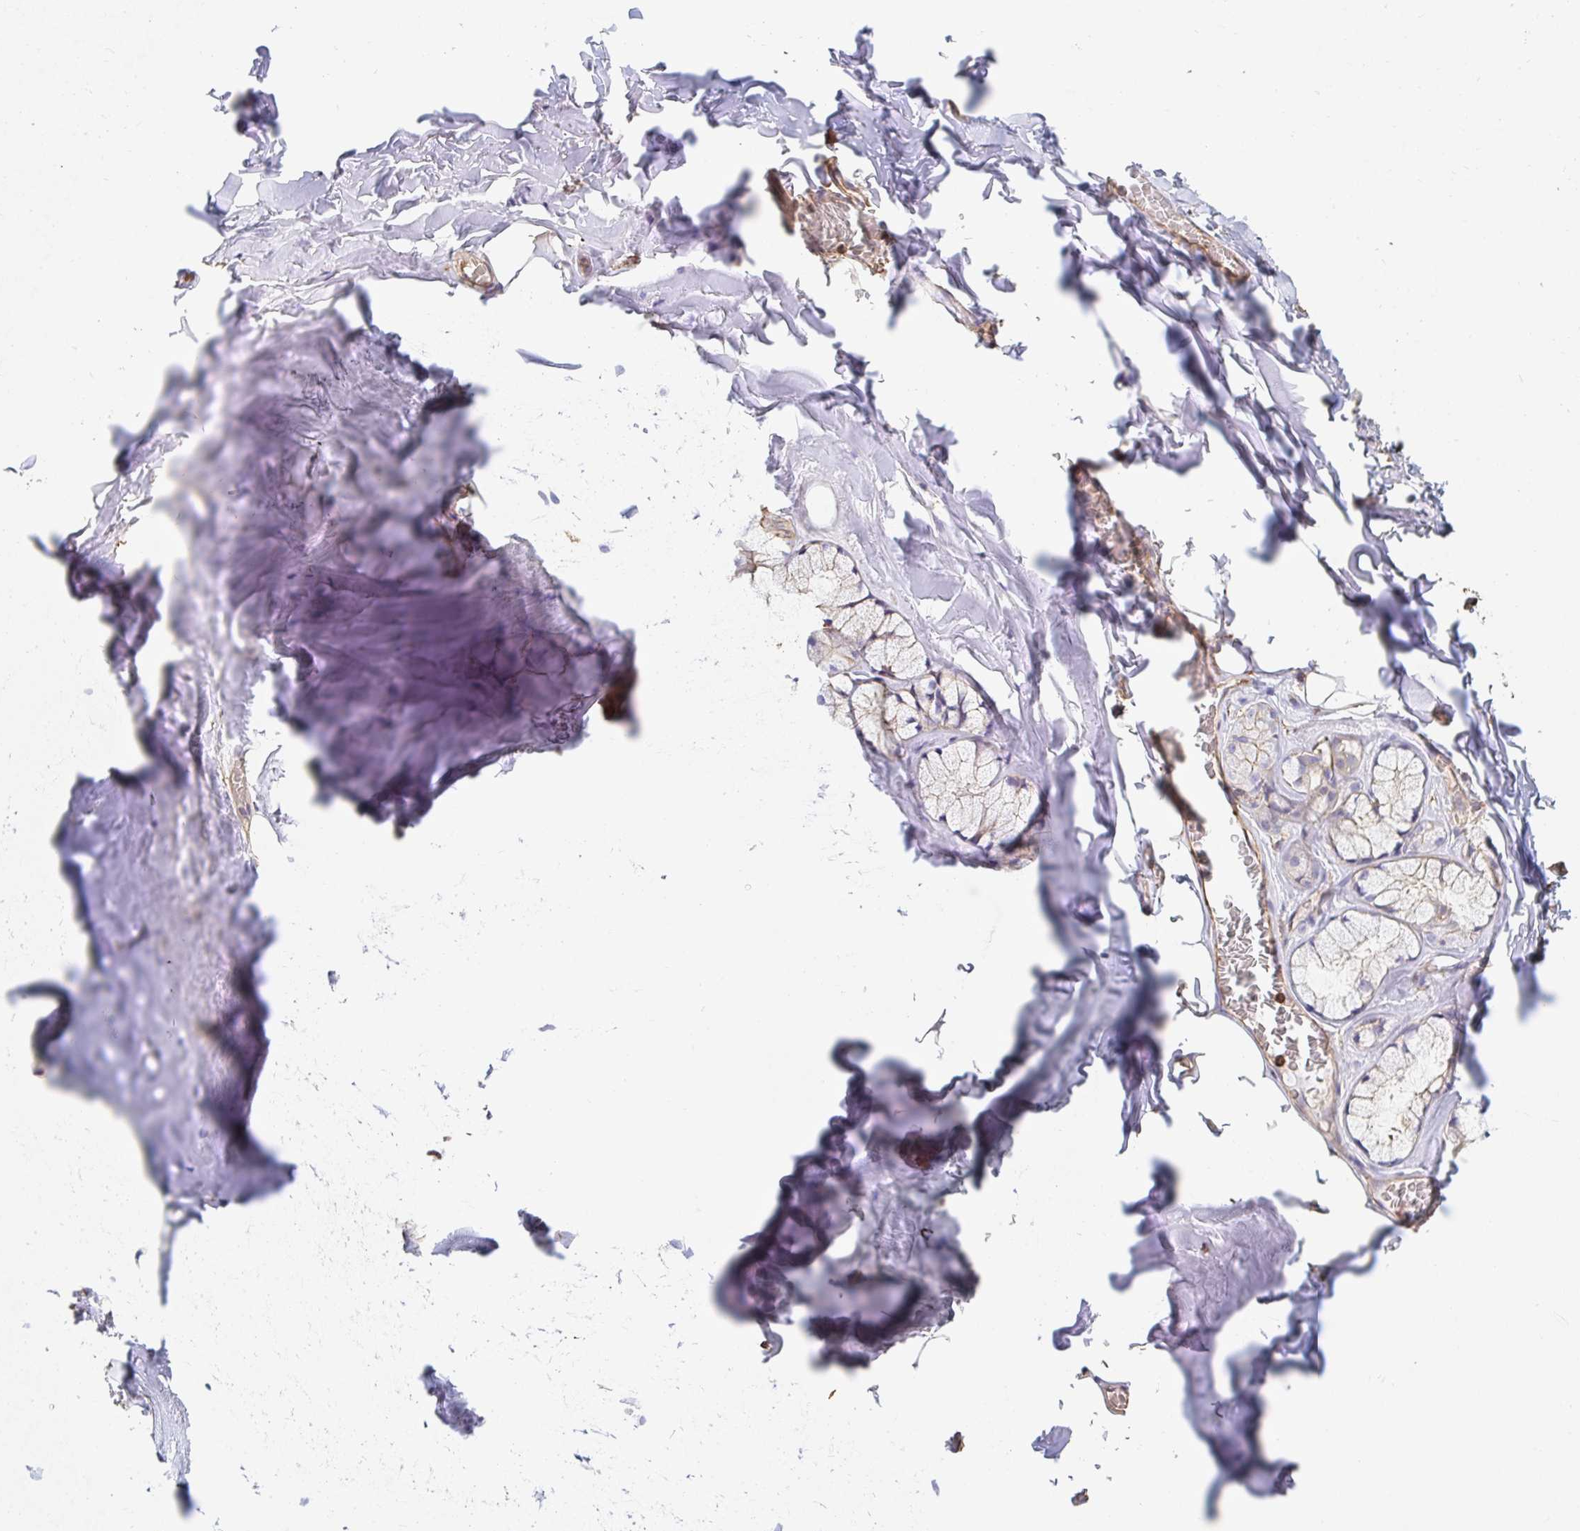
{"staining": {"intensity": "moderate", "quantity": "<25%", "location": "cytoplasmic/membranous"}, "tissue": "adipose tissue", "cell_type": "Adipocytes", "image_type": "normal", "snomed": [{"axis": "morphology", "description": "Normal tissue, NOS"}, {"axis": "topography", "description": "Cartilage tissue"}, {"axis": "topography", "description": "Bronchus"}, {"axis": "topography", "description": "Peripheral nerve tissue"}], "caption": "Immunohistochemistry of normal human adipose tissue demonstrates low levels of moderate cytoplasmic/membranous expression in about <25% of adipocytes. The staining was performed using DAB, with brown indicating positive protein expression. Nuclei are stained blue with hematoxylin.", "gene": "PTPN14", "patient": {"sex": "male", "age": 67}}